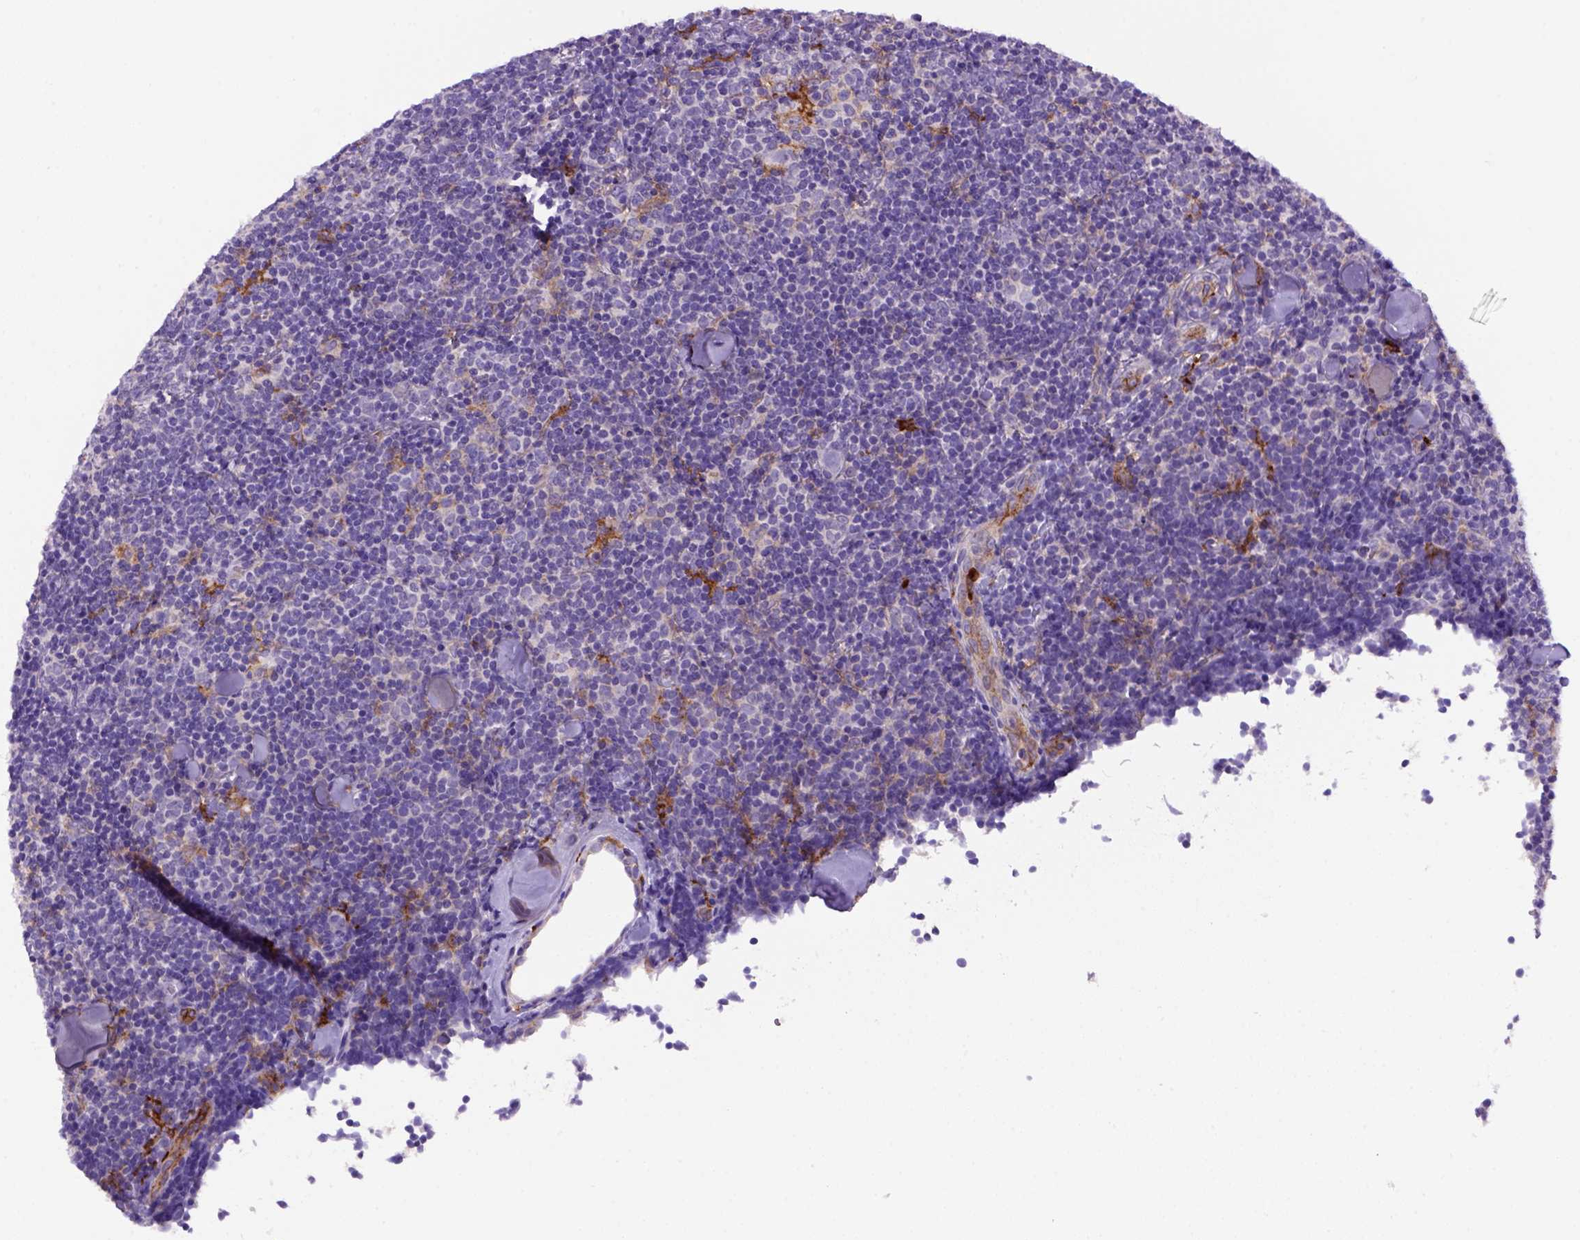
{"staining": {"intensity": "negative", "quantity": "none", "location": "none"}, "tissue": "lymphoma", "cell_type": "Tumor cells", "image_type": "cancer", "snomed": [{"axis": "morphology", "description": "Malignant lymphoma, non-Hodgkin's type, Low grade"}, {"axis": "topography", "description": "Lymph node"}], "caption": "High power microscopy image of an immunohistochemistry (IHC) histopathology image of lymphoma, revealing no significant positivity in tumor cells.", "gene": "CD14", "patient": {"sex": "female", "age": 56}}